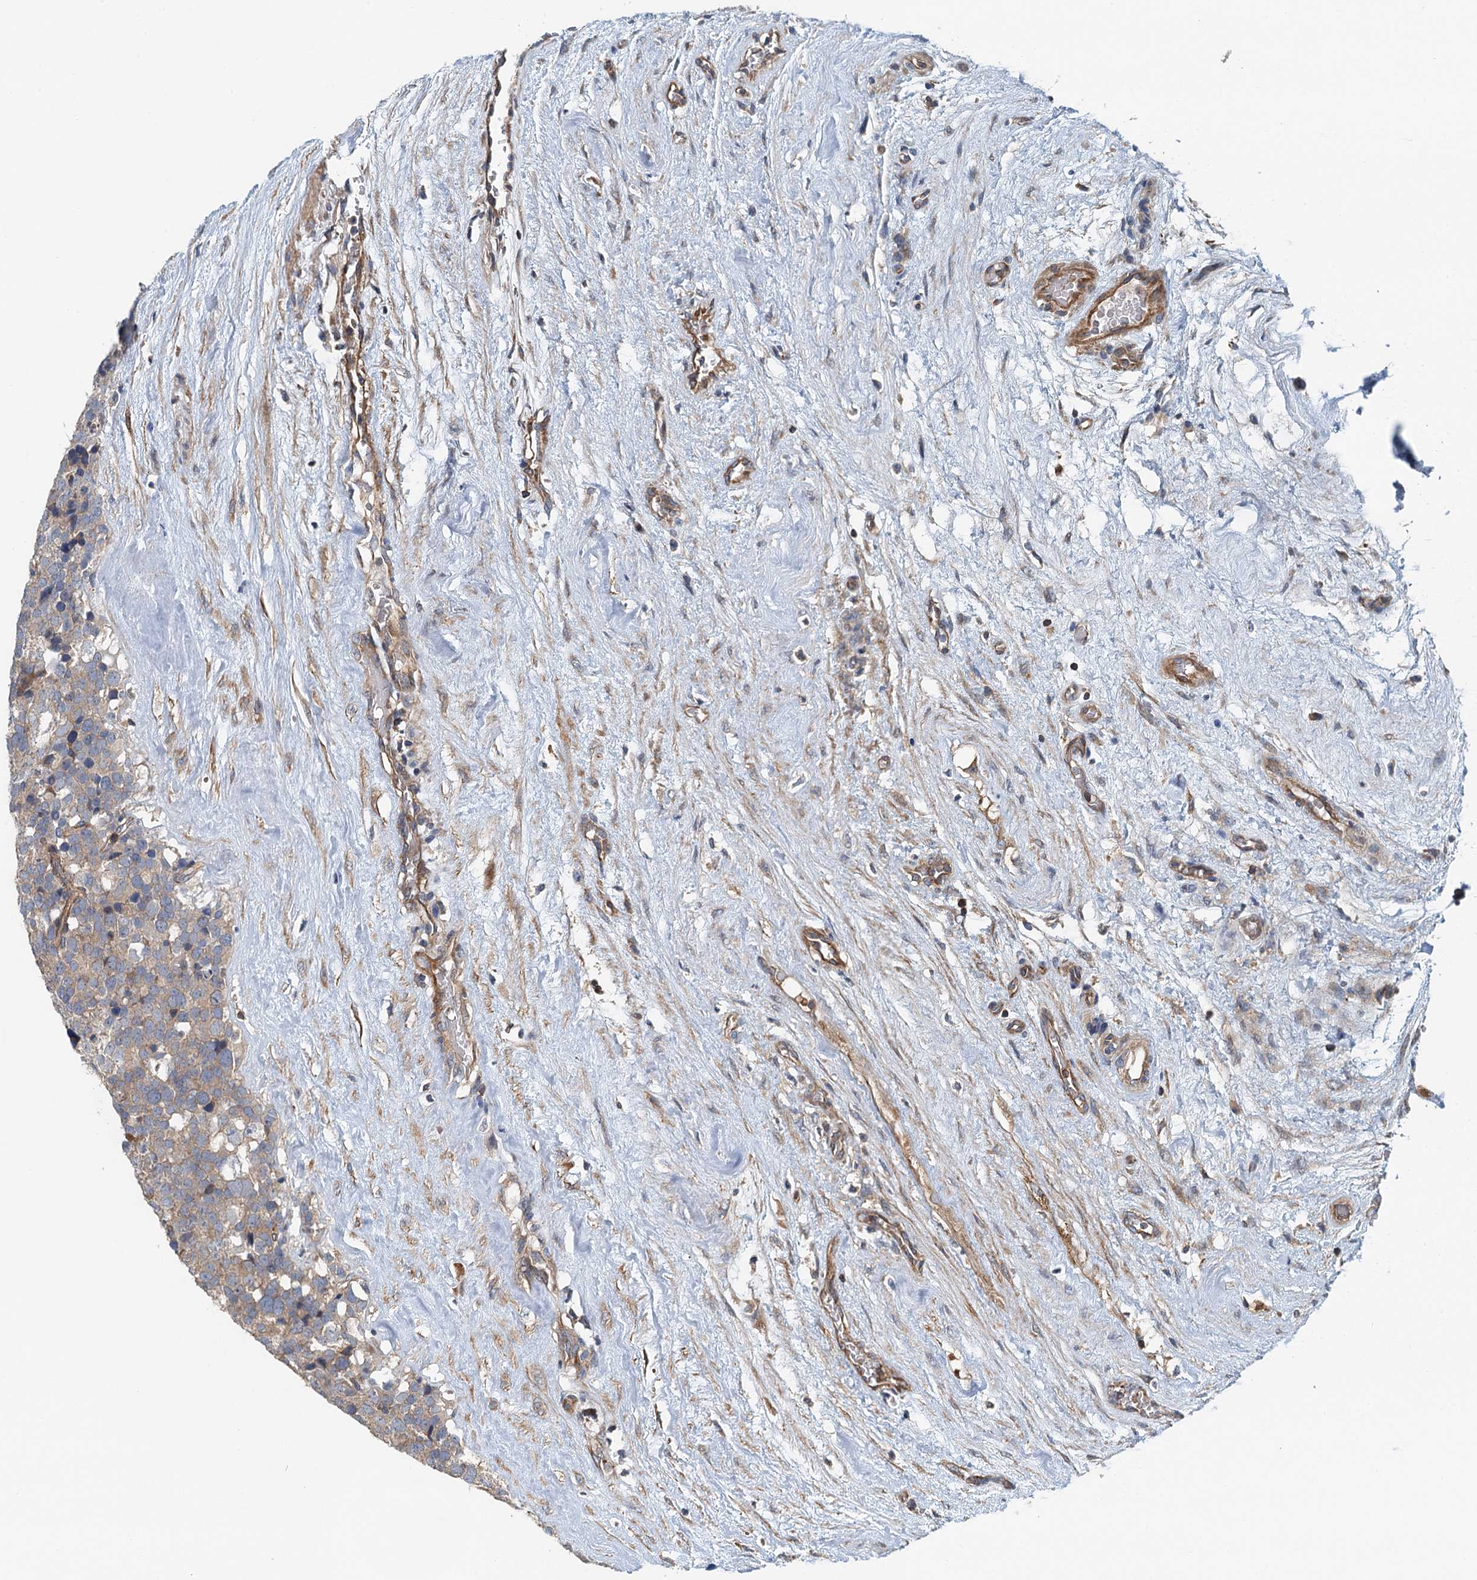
{"staining": {"intensity": "weak", "quantity": "<25%", "location": "cytoplasmic/membranous"}, "tissue": "testis cancer", "cell_type": "Tumor cells", "image_type": "cancer", "snomed": [{"axis": "morphology", "description": "Seminoma, NOS"}, {"axis": "topography", "description": "Testis"}], "caption": "IHC of testis cancer exhibits no staining in tumor cells.", "gene": "PPP1R14D", "patient": {"sex": "male", "age": 71}}